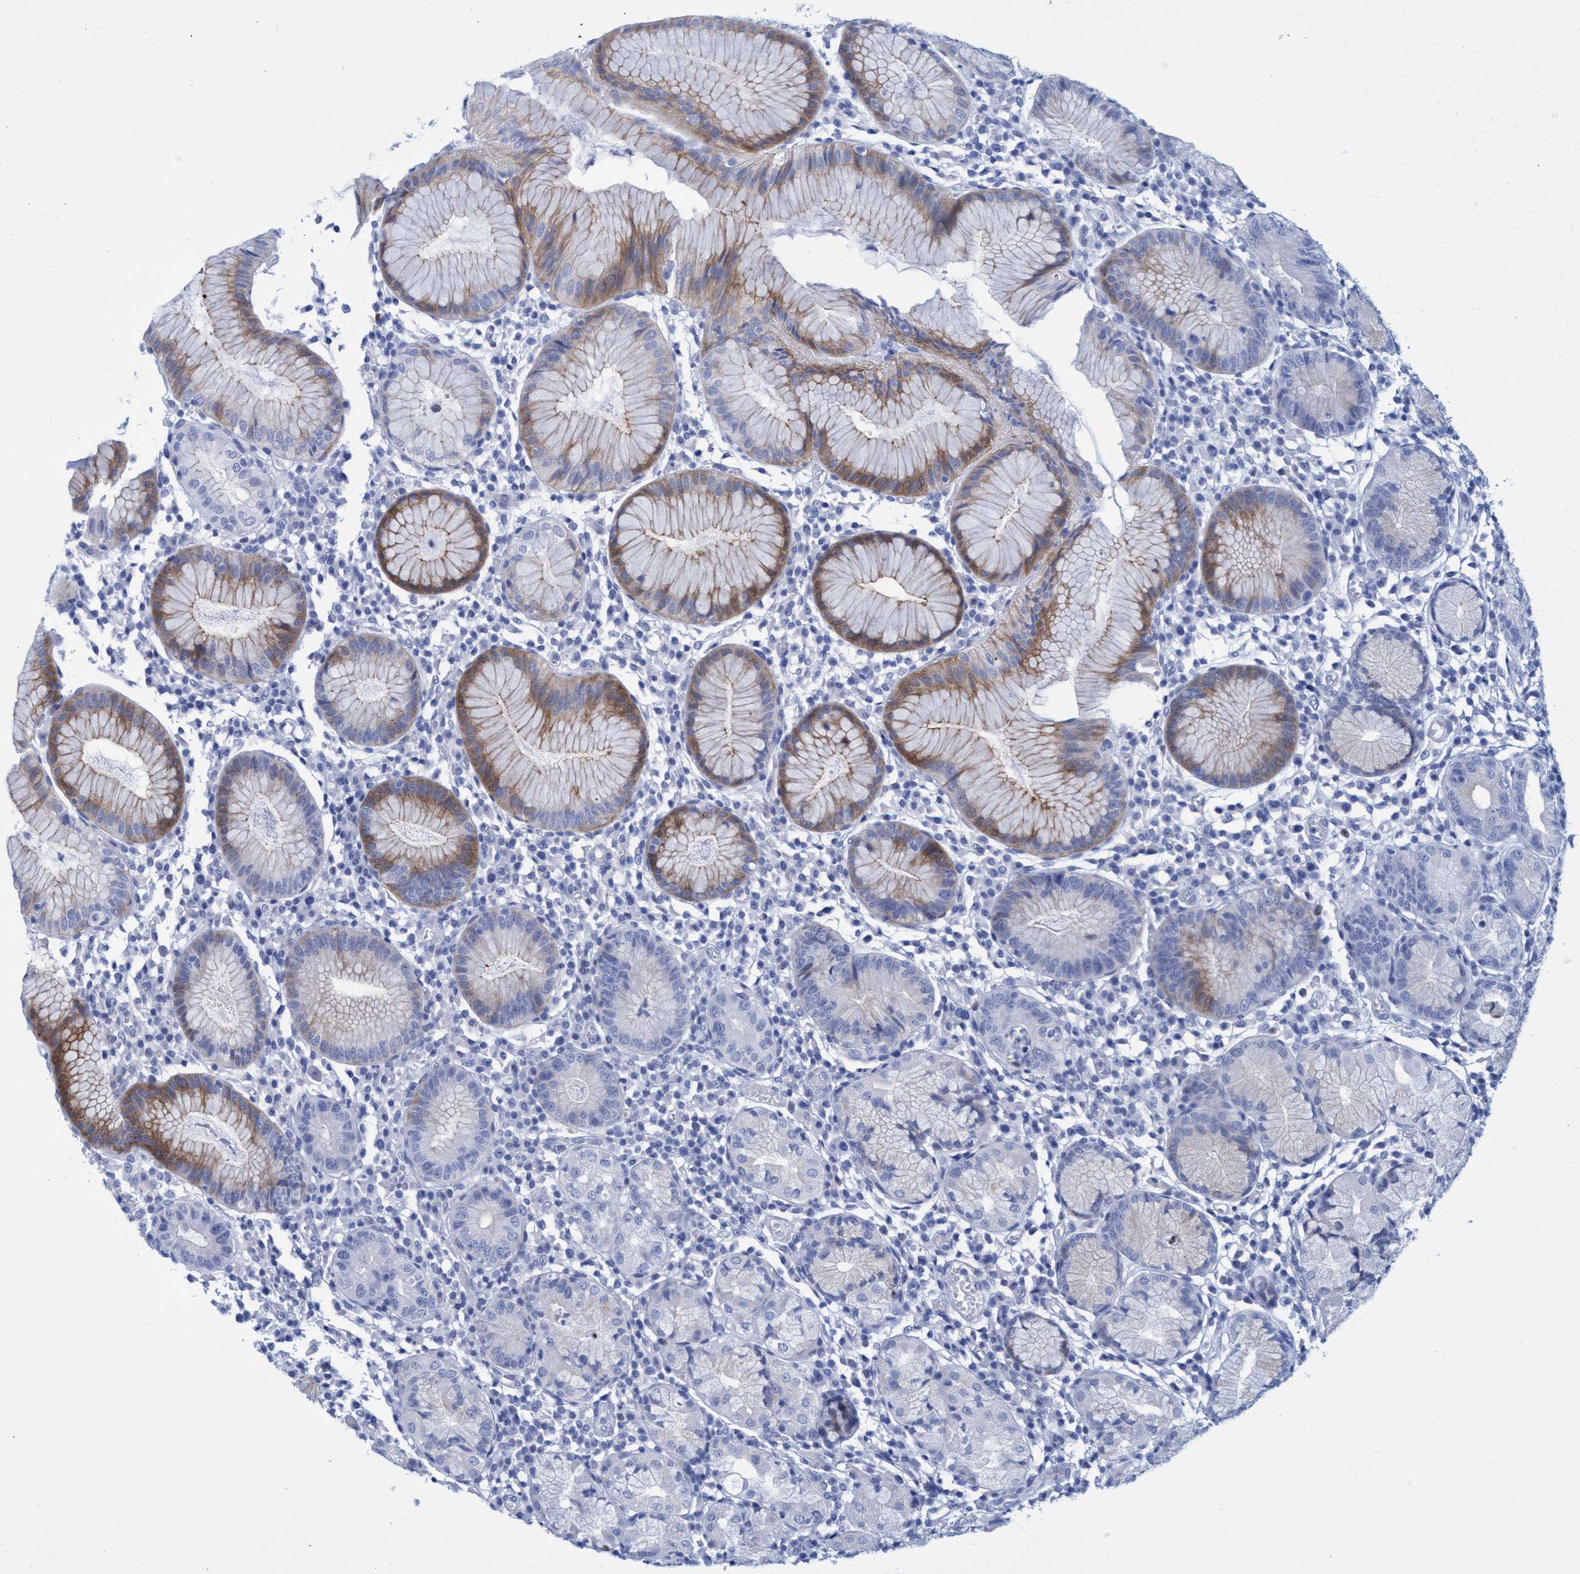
{"staining": {"intensity": "moderate", "quantity": "25%-75%", "location": "cytoplasmic/membranous"}, "tissue": "stomach", "cell_type": "Glandular cells", "image_type": "normal", "snomed": [{"axis": "morphology", "description": "Normal tissue, NOS"}, {"axis": "topography", "description": "Stomach"}, {"axis": "topography", "description": "Stomach, lower"}], "caption": "This image reveals normal stomach stained with immunohistochemistry to label a protein in brown. The cytoplasmic/membranous of glandular cells show moderate positivity for the protein. Nuclei are counter-stained blue.", "gene": "R3HCC1", "patient": {"sex": "female", "age": 75}}